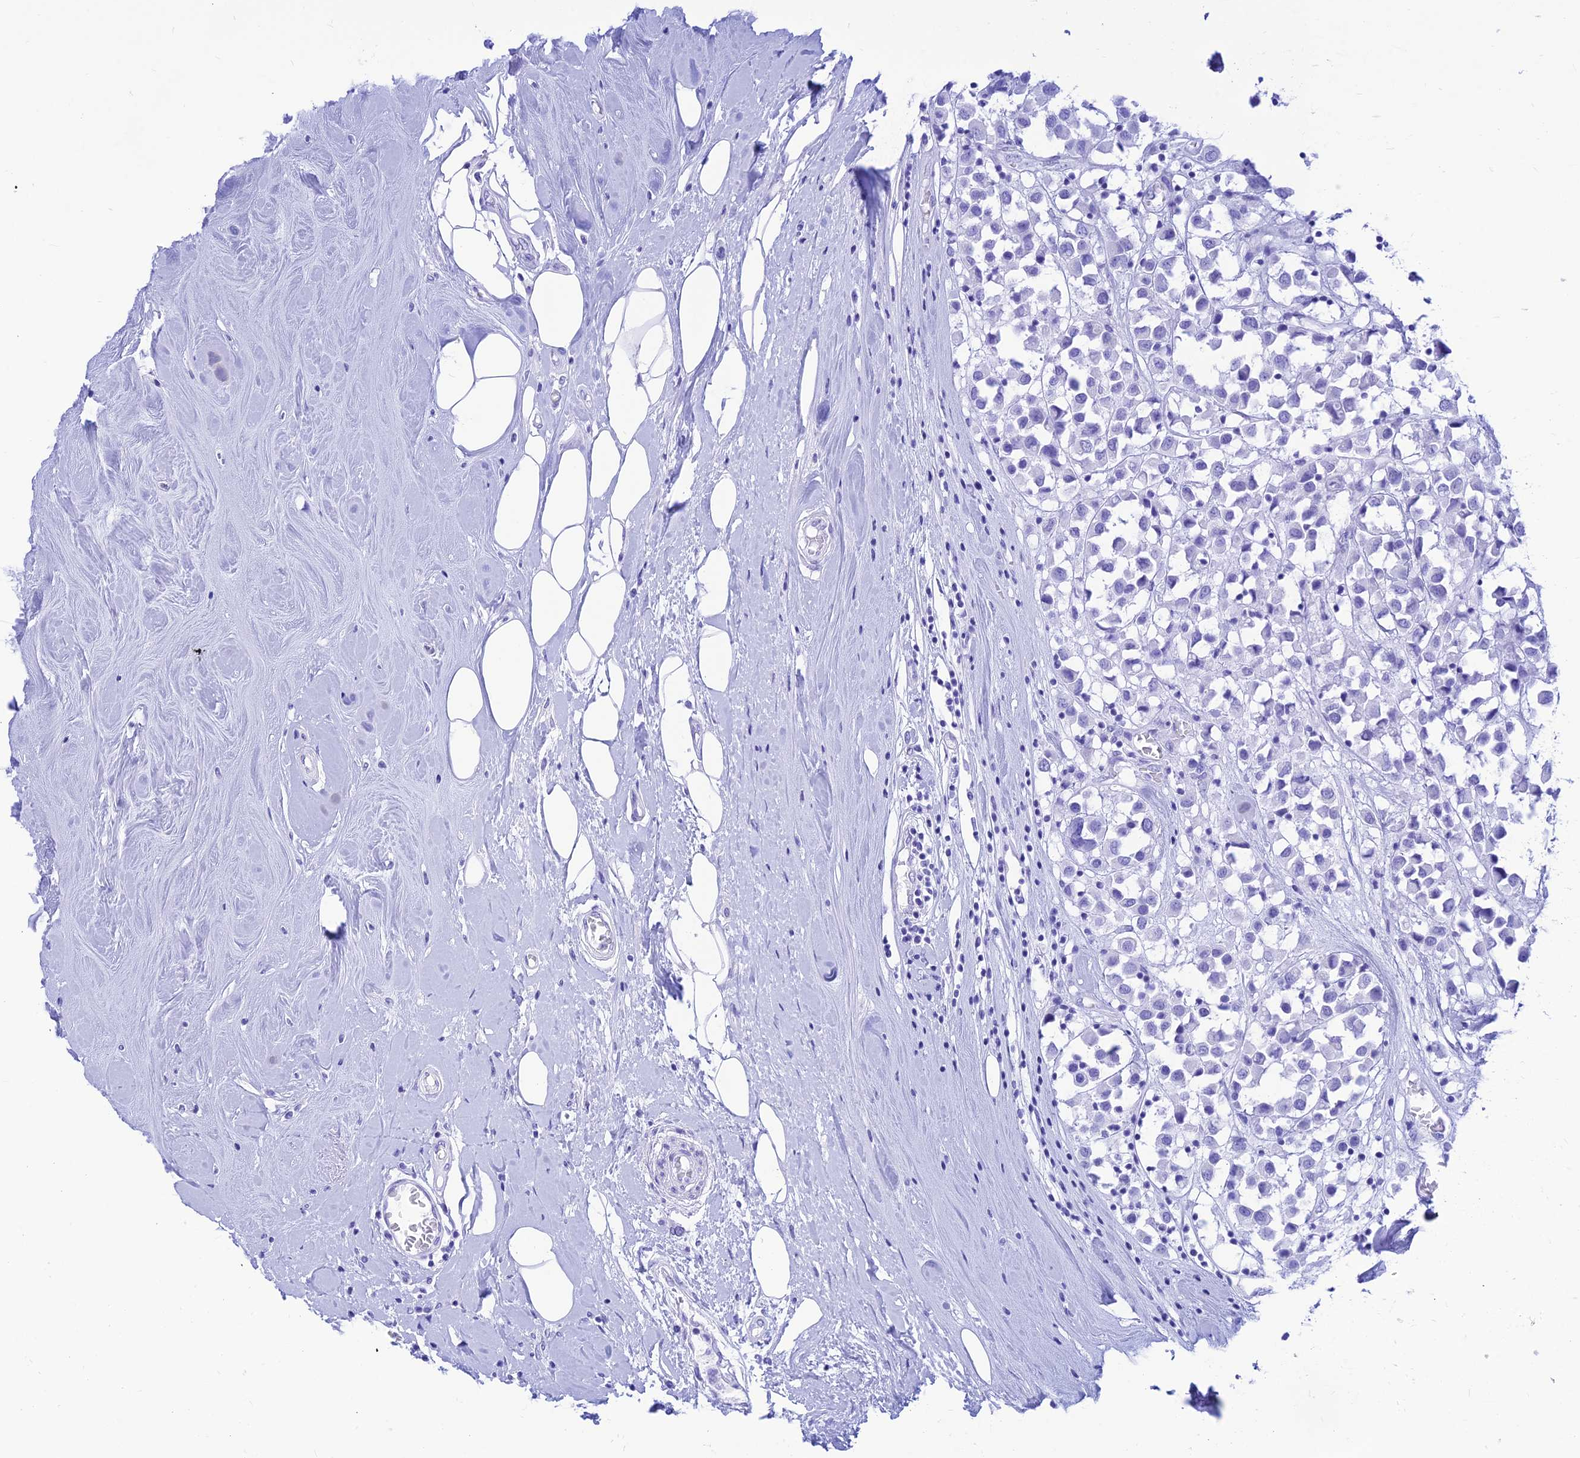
{"staining": {"intensity": "negative", "quantity": "none", "location": "none"}, "tissue": "breast cancer", "cell_type": "Tumor cells", "image_type": "cancer", "snomed": [{"axis": "morphology", "description": "Duct carcinoma"}, {"axis": "topography", "description": "Breast"}], "caption": "Micrograph shows no significant protein expression in tumor cells of breast cancer.", "gene": "PRNP", "patient": {"sex": "female", "age": 61}}